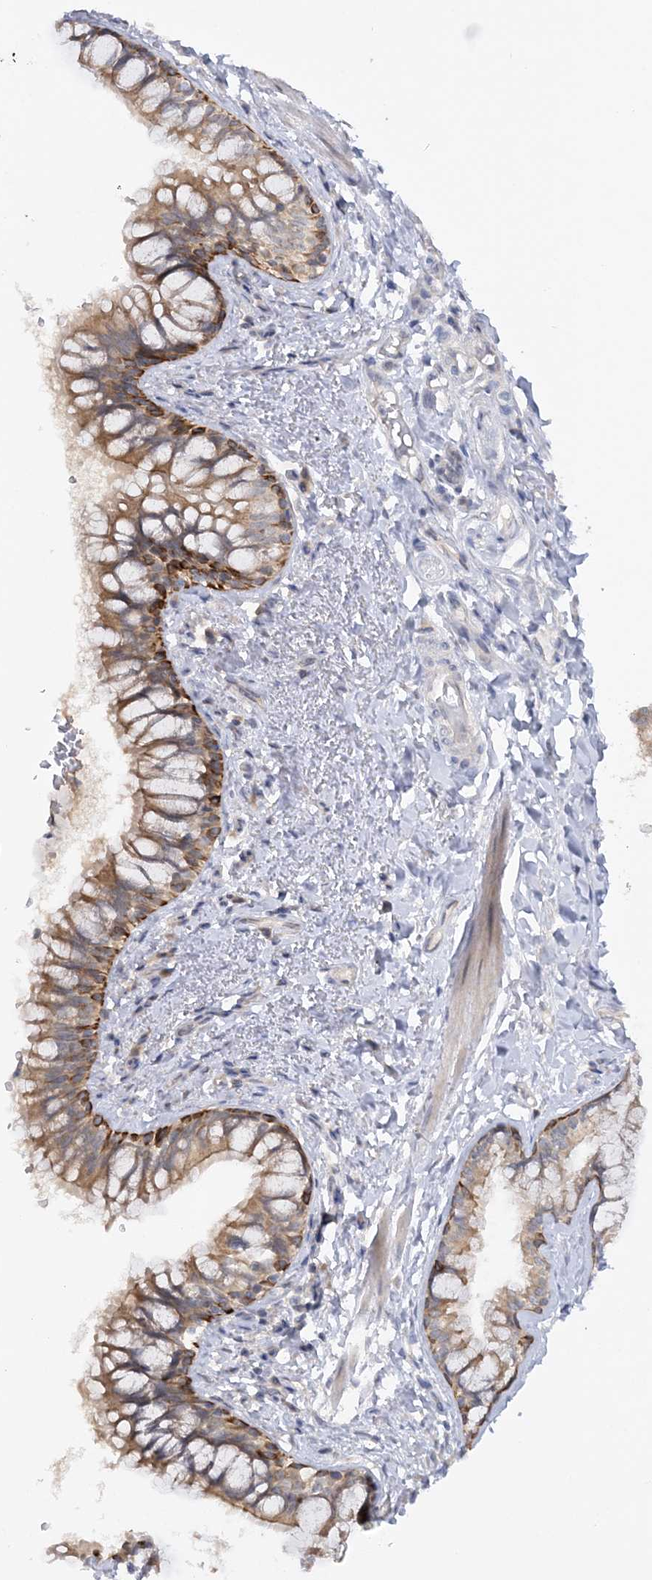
{"staining": {"intensity": "moderate", "quantity": ">75%", "location": "cytoplasmic/membranous"}, "tissue": "bronchus", "cell_type": "Respiratory epithelial cells", "image_type": "normal", "snomed": [{"axis": "morphology", "description": "Normal tissue, NOS"}, {"axis": "topography", "description": "Cartilage tissue"}, {"axis": "topography", "description": "Bronchus"}], "caption": "Protein staining displays moderate cytoplasmic/membranous staining in approximately >75% of respiratory epithelial cells in unremarkable bronchus.", "gene": "MMADHC", "patient": {"sex": "female", "age": 36}}